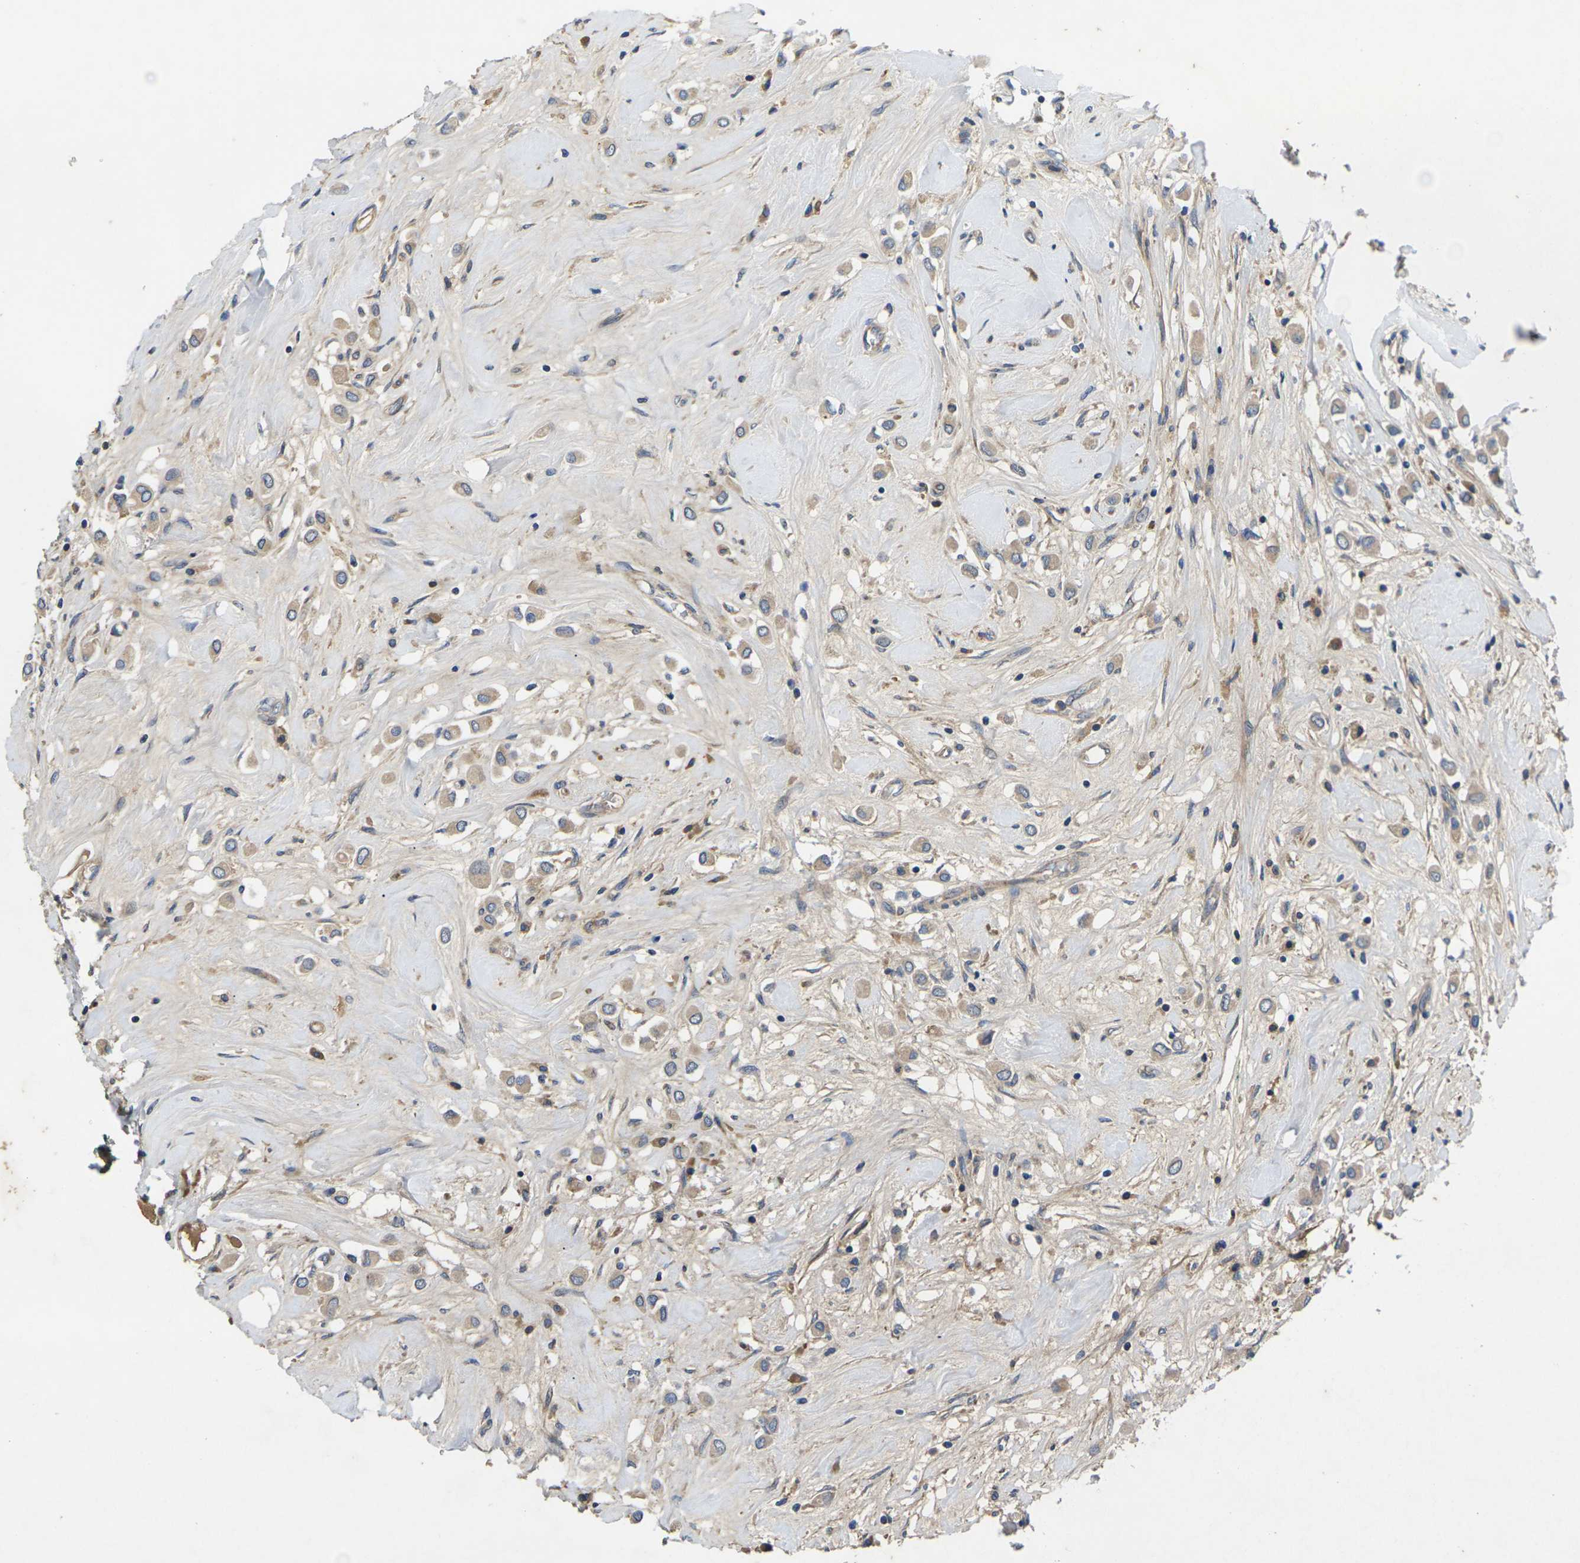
{"staining": {"intensity": "moderate", "quantity": ">75%", "location": "cytoplasmic/membranous"}, "tissue": "breast cancer", "cell_type": "Tumor cells", "image_type": "cancer", "snomed": [{"axis": "morphology", "description": "Duct carcinoma"}, {"axis": "topography", "description": "Breast"}], "caption": "Protein staining reveals moderate cytoplasmic/membranous staining in about >75% of tumor cells in breast cancer.", "gene": "KIF1B", "patient": {"sex": "female", "age": 61}}